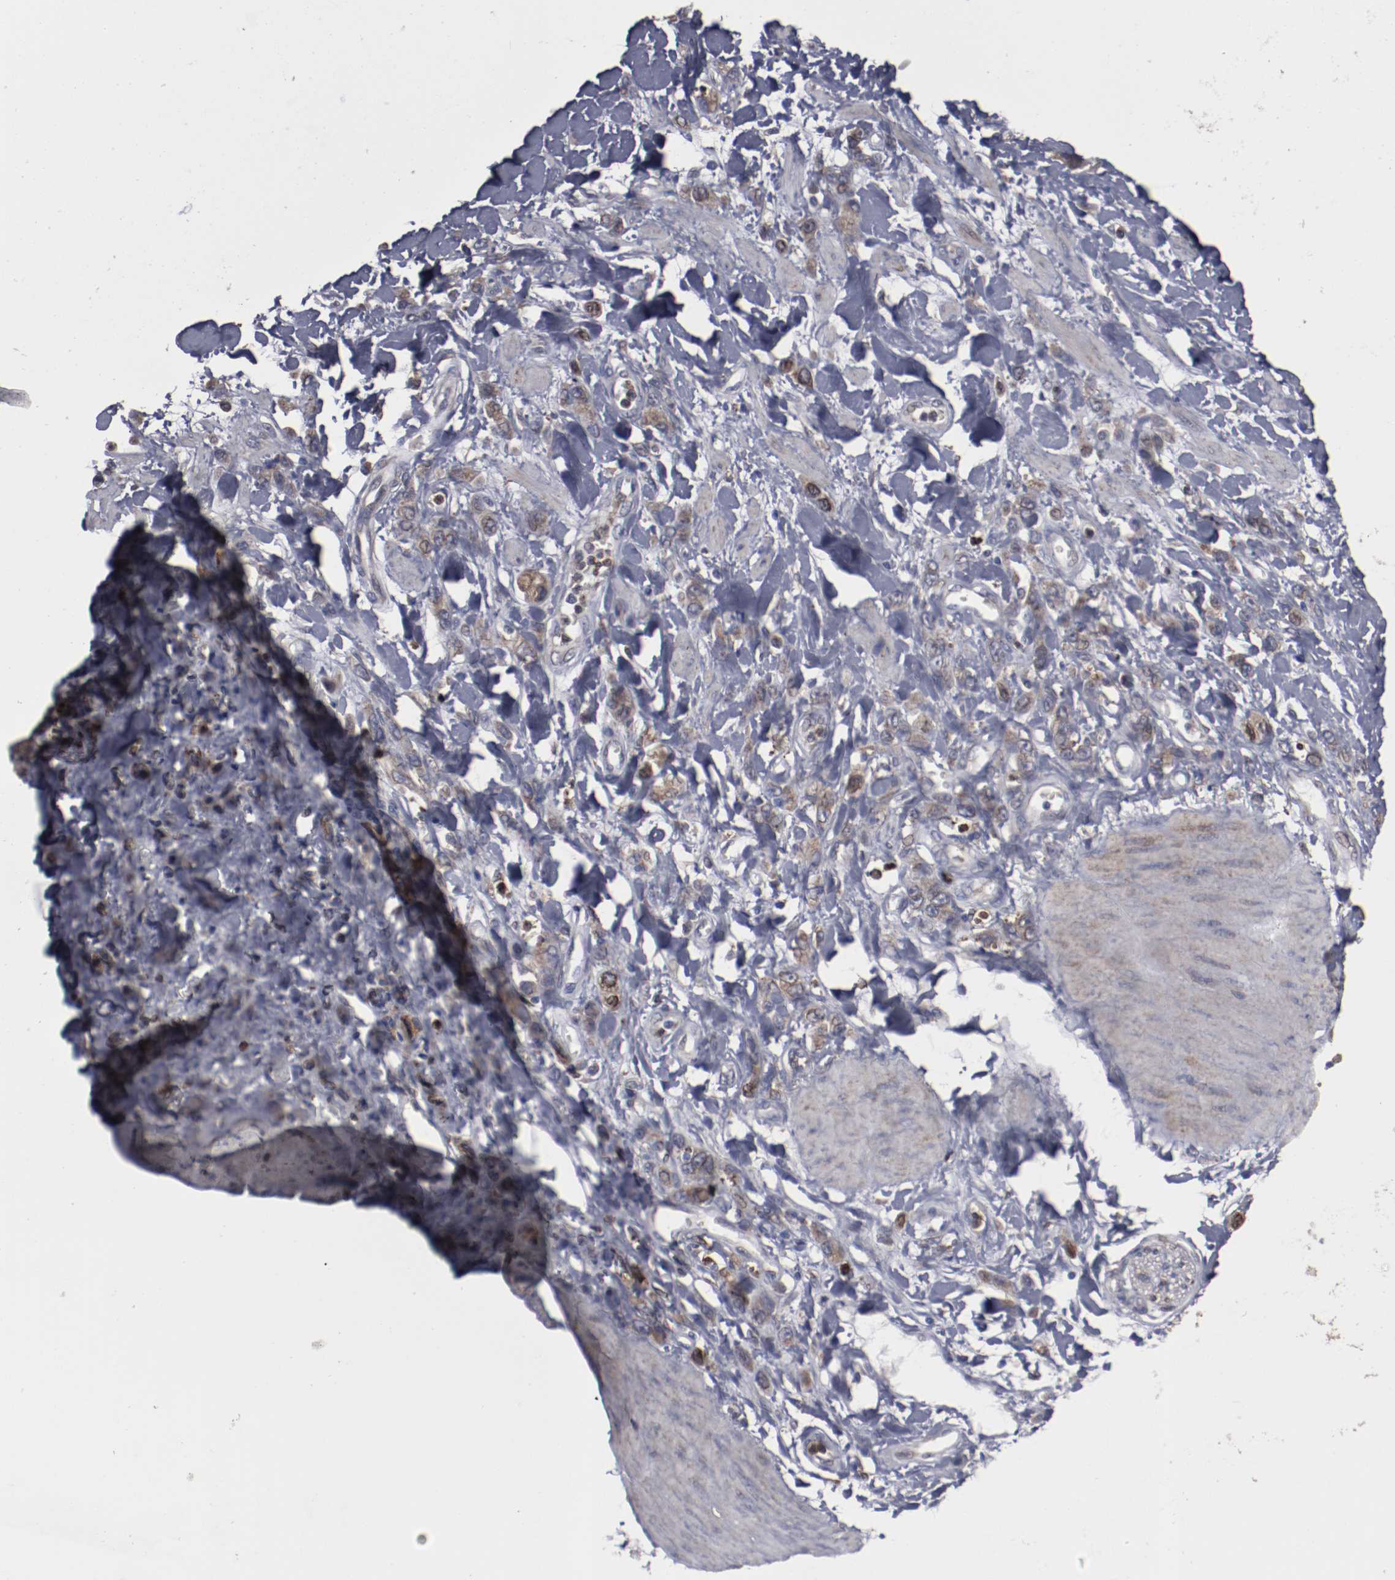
{"staining": {"intensity": "weak", "quantity": "25%-75%", "location": "cytoplasmic/membranous"}, "tissue": "stomach cancer", "cell_type": "Tumor cells", "image_type": "cancer", "snomed": [{"axis": "morphology", "description": "Normal tissue, NOS"}, {"axis": "morphology", "description": "Adenocarcinoma, NOS"}, {"axis": "topography", "description": "Stomach"}], "caption": "About 25%-75% of tumor cells in stomach cancer (adenocarcinoma) display weak cytoplasmic/membranous protein positivity as visualized by brown immunohistochemical staining.", "gene": "ERLIN2", "patient": {"sex": "male", "age": 82}}